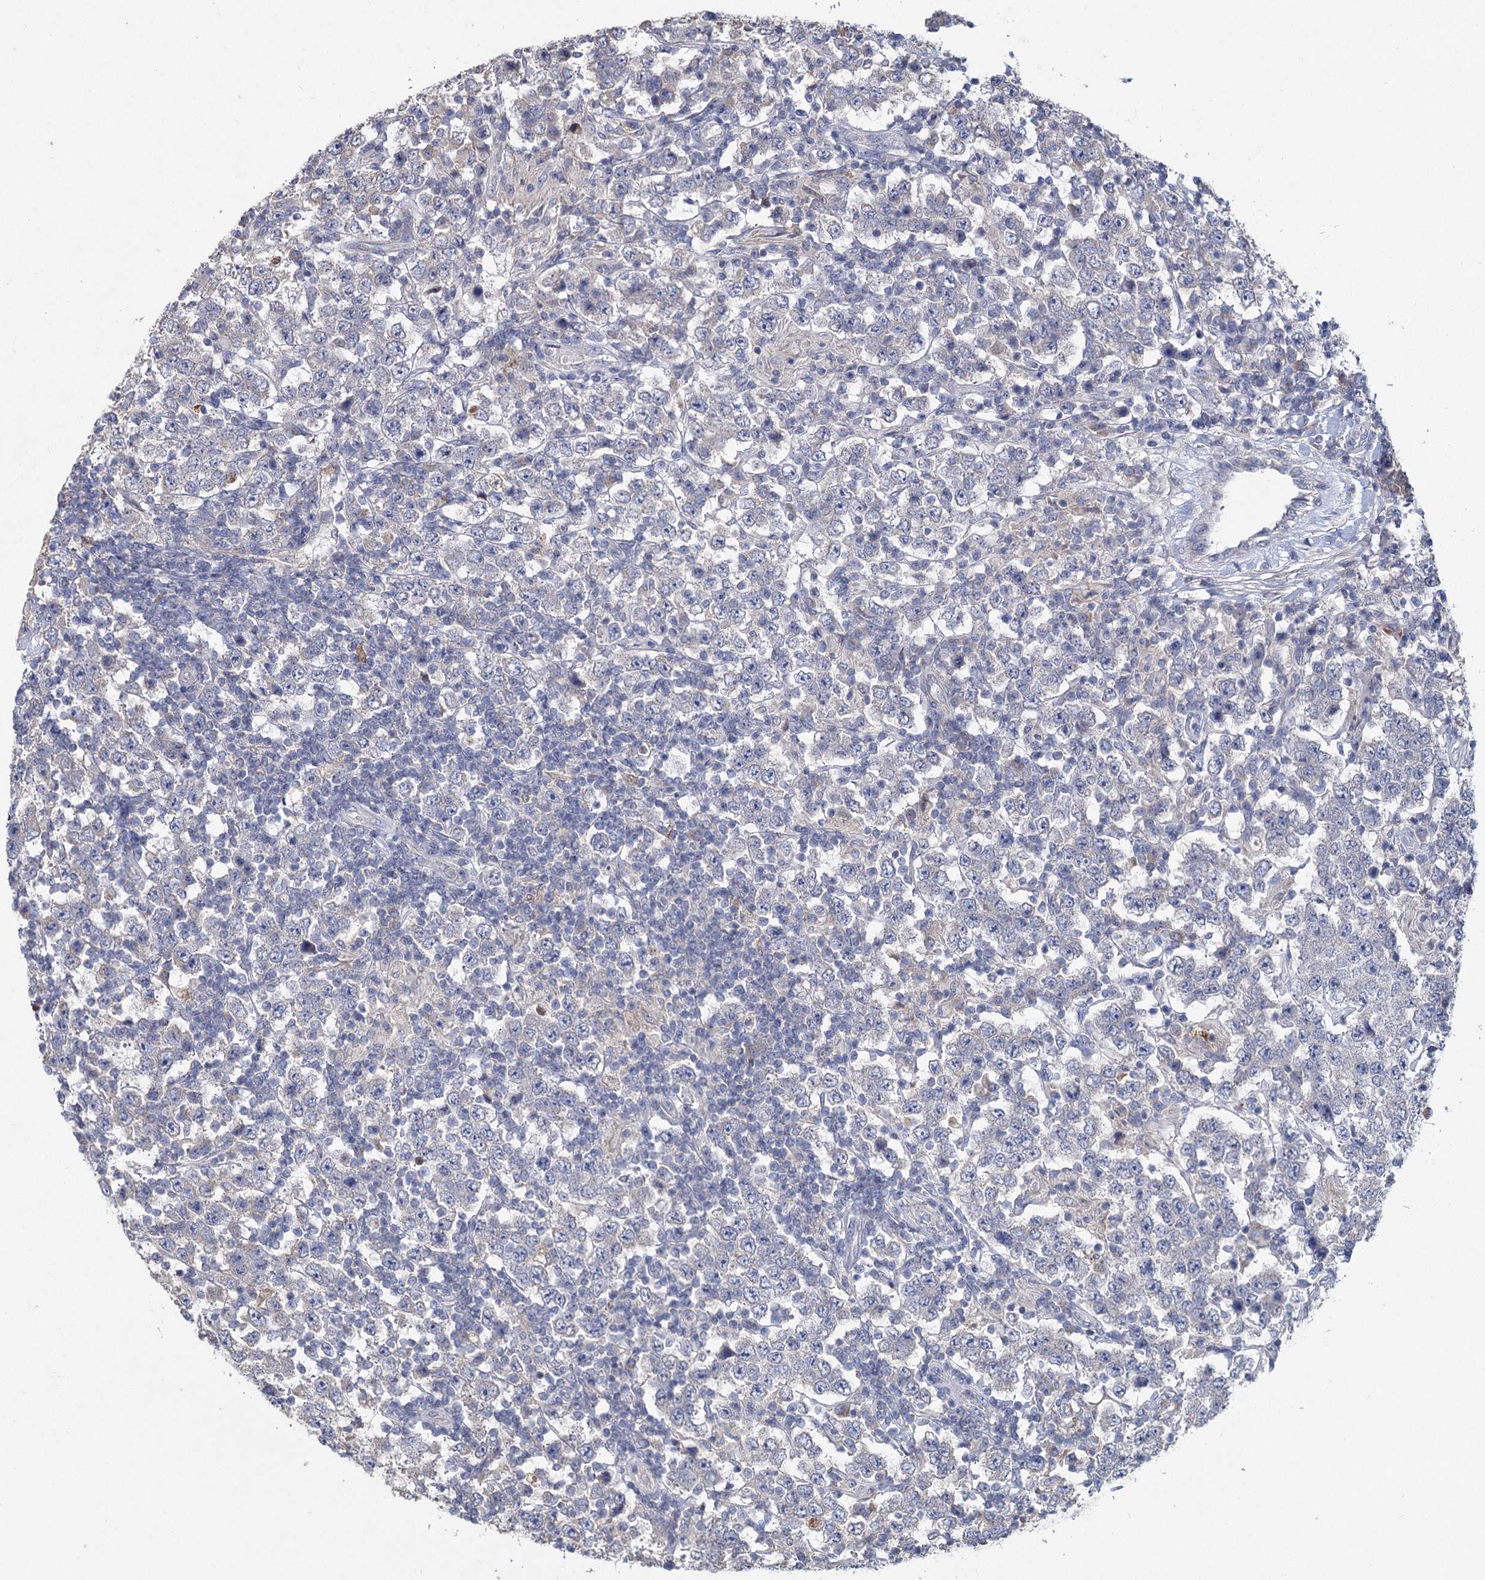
{"staining": {"intensity": "negative", "quantity": "none", "location": "none"}, "tissue": "testis cancer", "cell_type": "Tumor cells", "image_type": "cancer", "snomed": [{"axis": "morphology", "description": "Normal tissue, NOS"}, {"axis": "morphology", "description": "Urothelial carcinoma, High grade"}, {"axis": "morphology", "description": "Seminoma, NOS"}, {"axis": "morphology", "description": "Carcinoma, Embryonal, NOS"}, {"axis": "topography", "description": "Urinary bladder"}, {"axis": "topography", "description": "Testis"}], "caption": "Immunohistochemical staining of testis cancer reveals no significant positivity in tumor cells.", "gene": "HES2", "patient": {"sex": "male", "age": 41}}